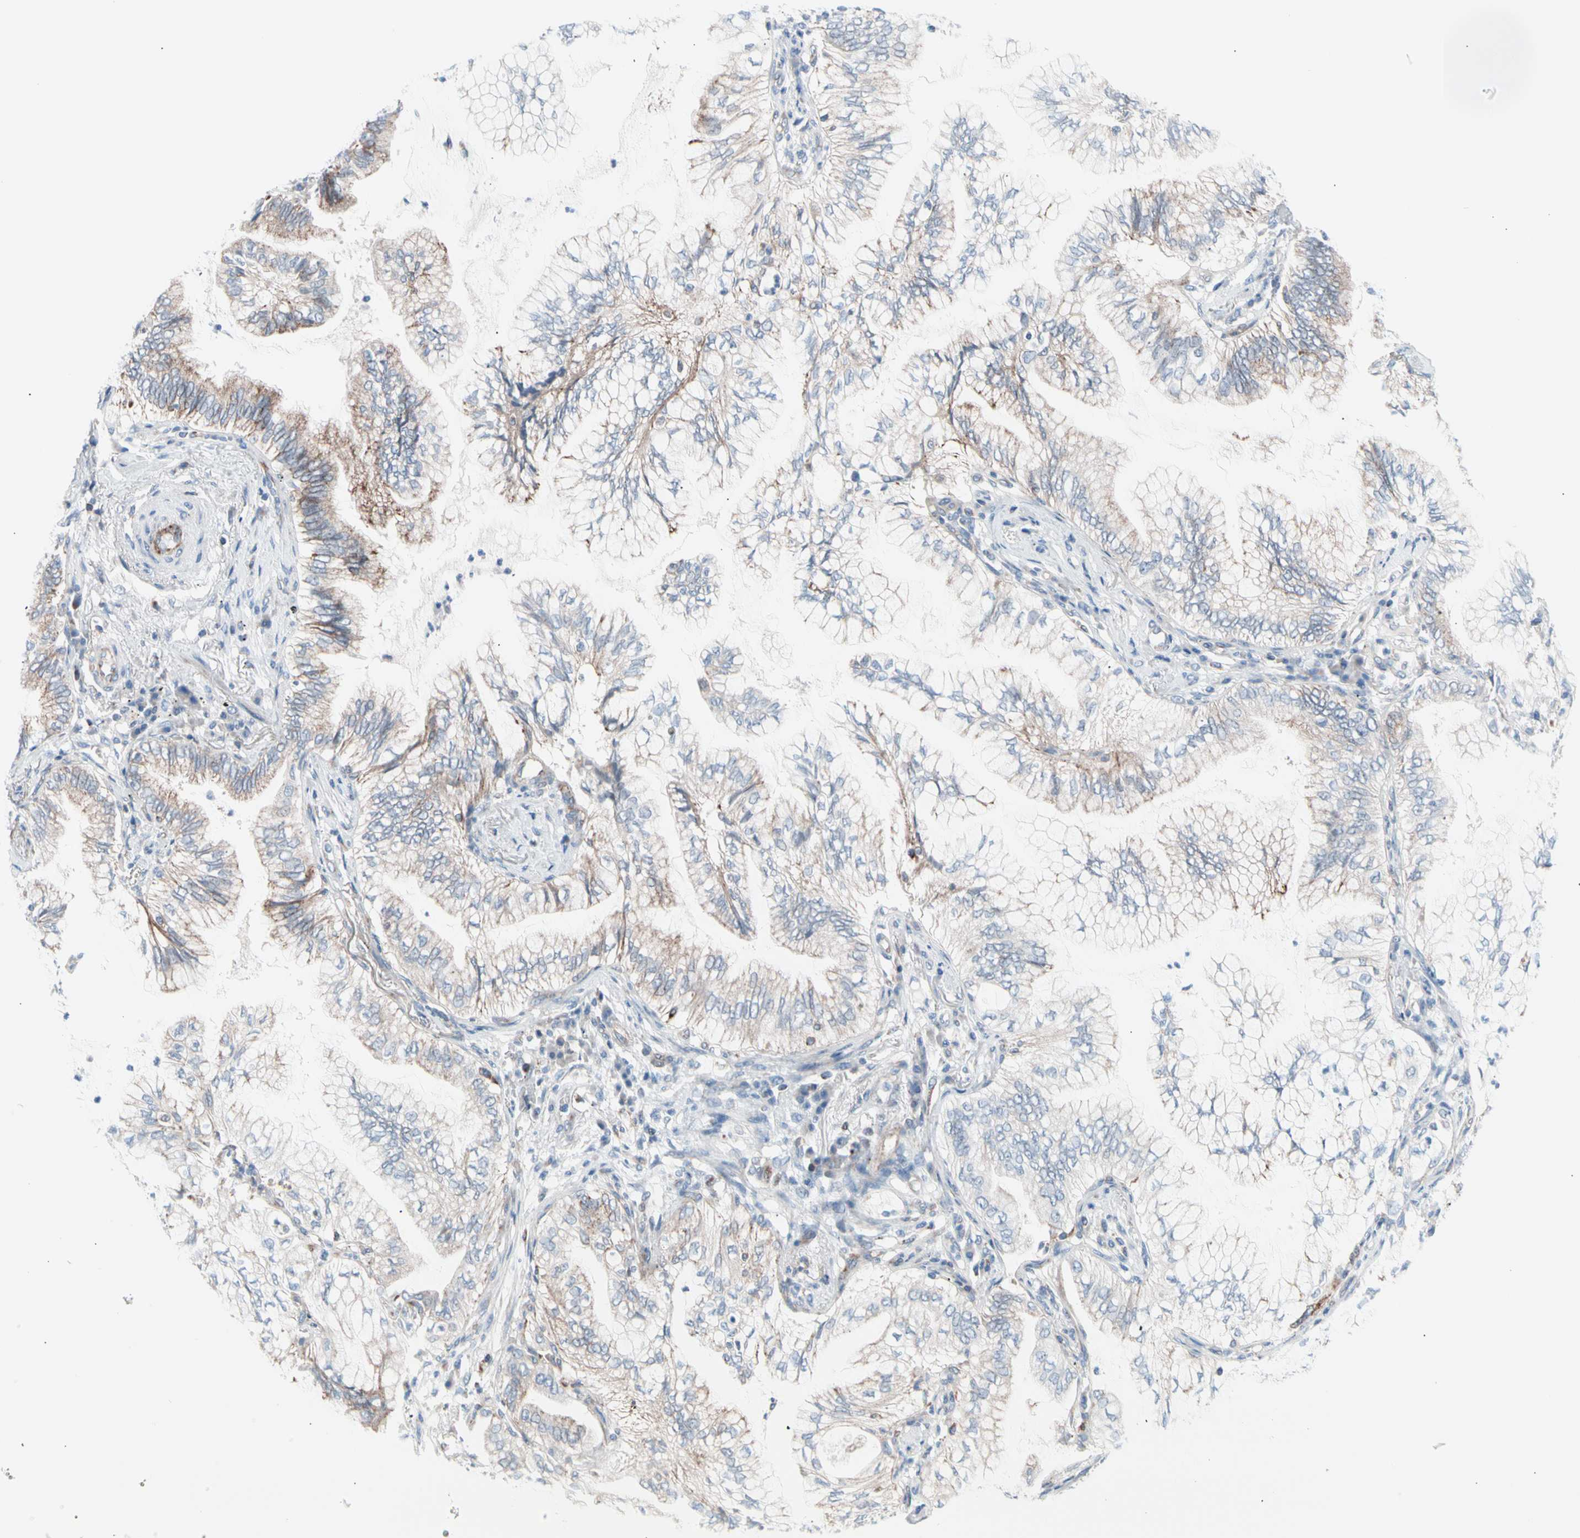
{"staining": {"intensity": "moderate", "quantity": ">75%", "location": "cytoplasmic/membranous"}, "tissue": "lung cancer", "cell_type": "Tumor cells", "image_type": "cancer", "snomed": [{"axis": "morphology", "description": "Normal tissue, NOS"}, {"axis": "morphology", "description": "Adenocarcinoma, NOS"}, {"axis": "topography", "description": "Bronchus"}, {"axis": "topography", "description": "Lung"}], "caption": "High-power microscopy captured an immunohistochemistry photomicrograph of lung cancer, revealing moderate cytoplasmic/membranous staining in about >75% of tumor cells.", "gene": "HK1", "patient": {"sex": "female", "age": 70}}